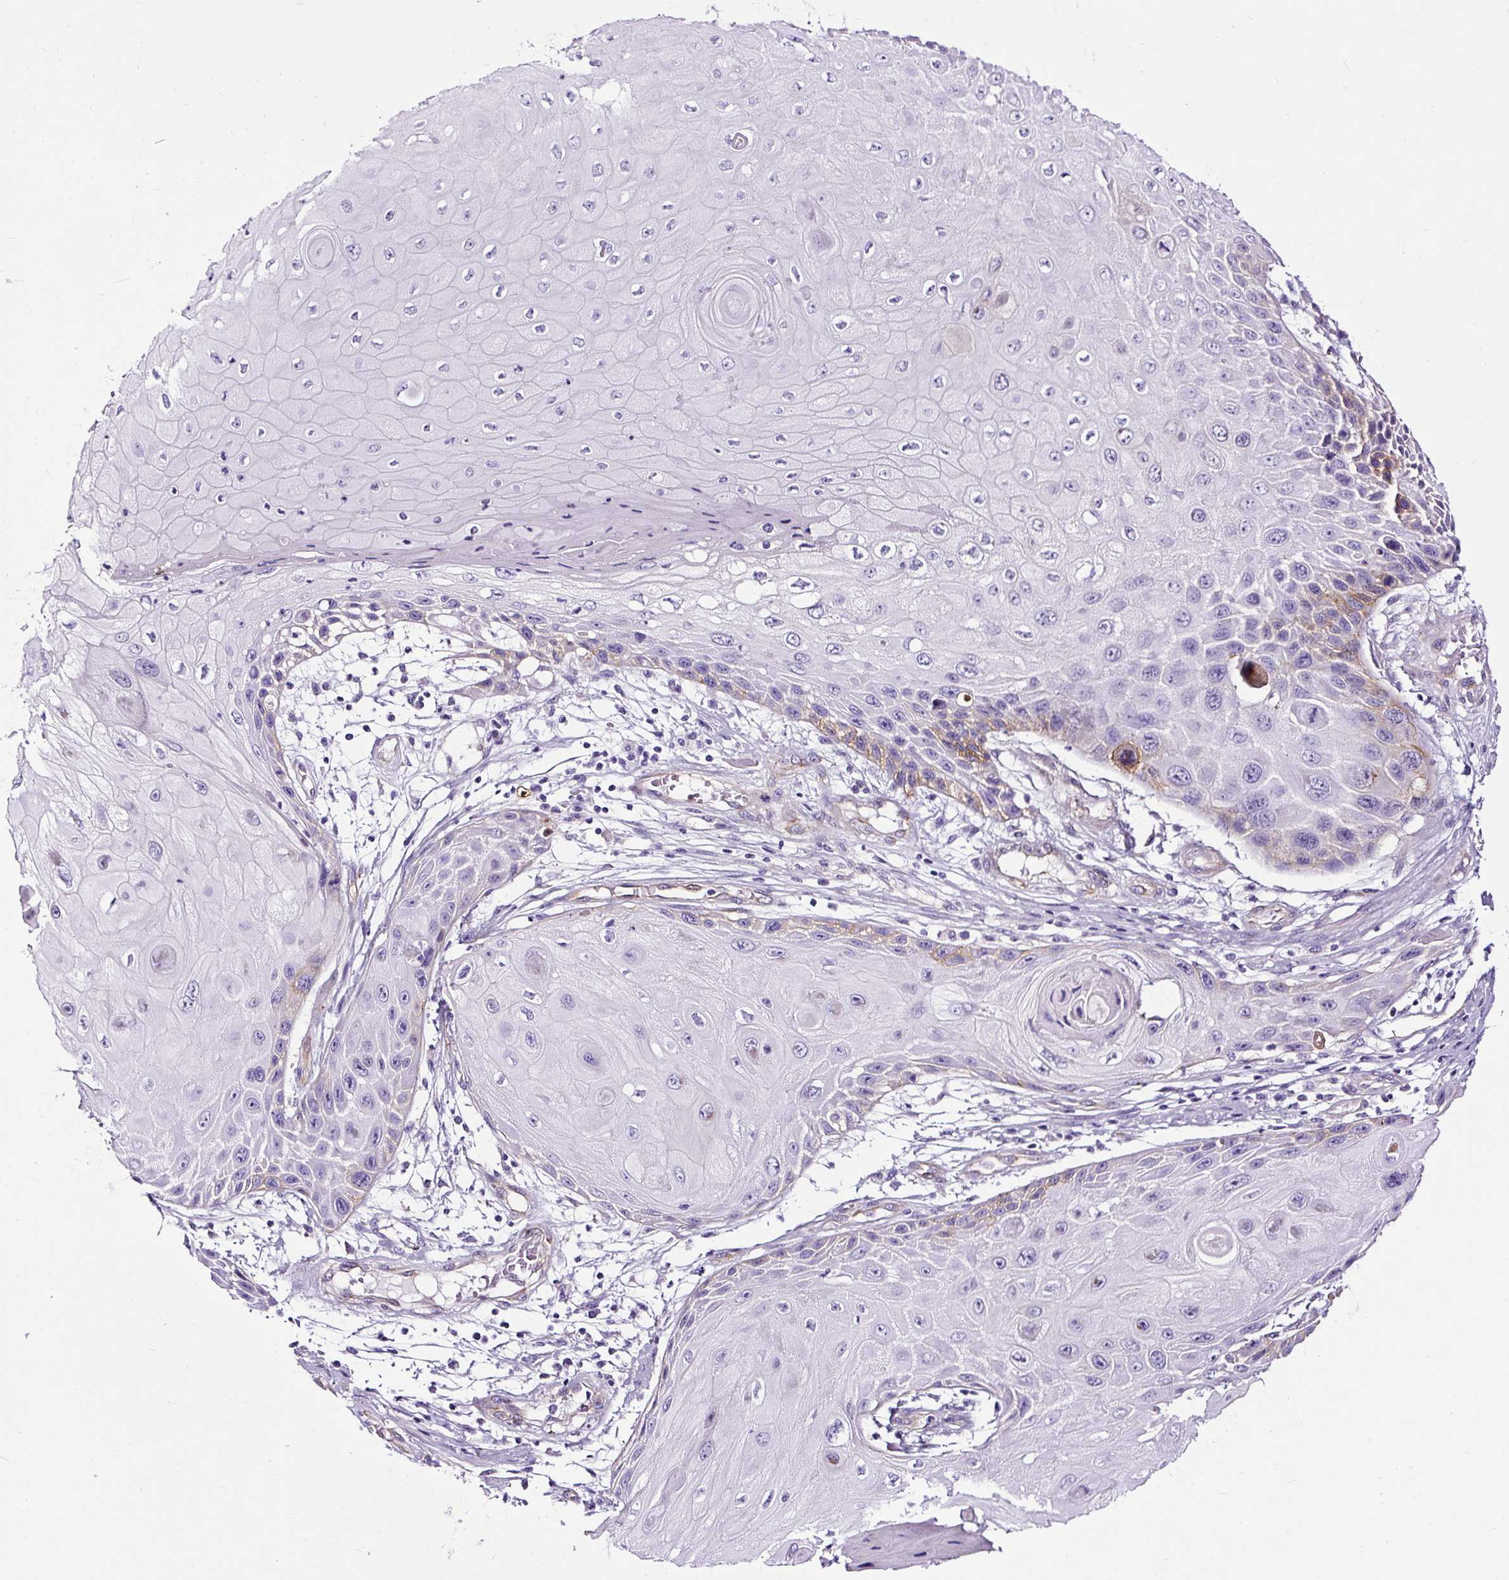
{"staining": {"intensity": "weak", "quantity": "<25%", "location": "cytoplasmic/membranous"}, "tissue": "skin cancer", "cell_type": "Tumor cells", "image_type": "cancer", "snomed": [{"axis": "morphology", "description": "Squamous cell carcinoma, NOS"}, {"axis": "topography", "description": "Skin"}, {"axis": "topography", "description": "Vulva"}], "caption": "IHC histopathology image of neoplastic tissue: human skin cancer stained with DAB displays no significant protein staining in tumor cells. (DAB (3,3'-diaminobenzidine) immunohistochemistry (IHC) with hematoxylin counter stain).", "gene": "SLC7A8", "patient": {"sex": "female", "age": 44}}